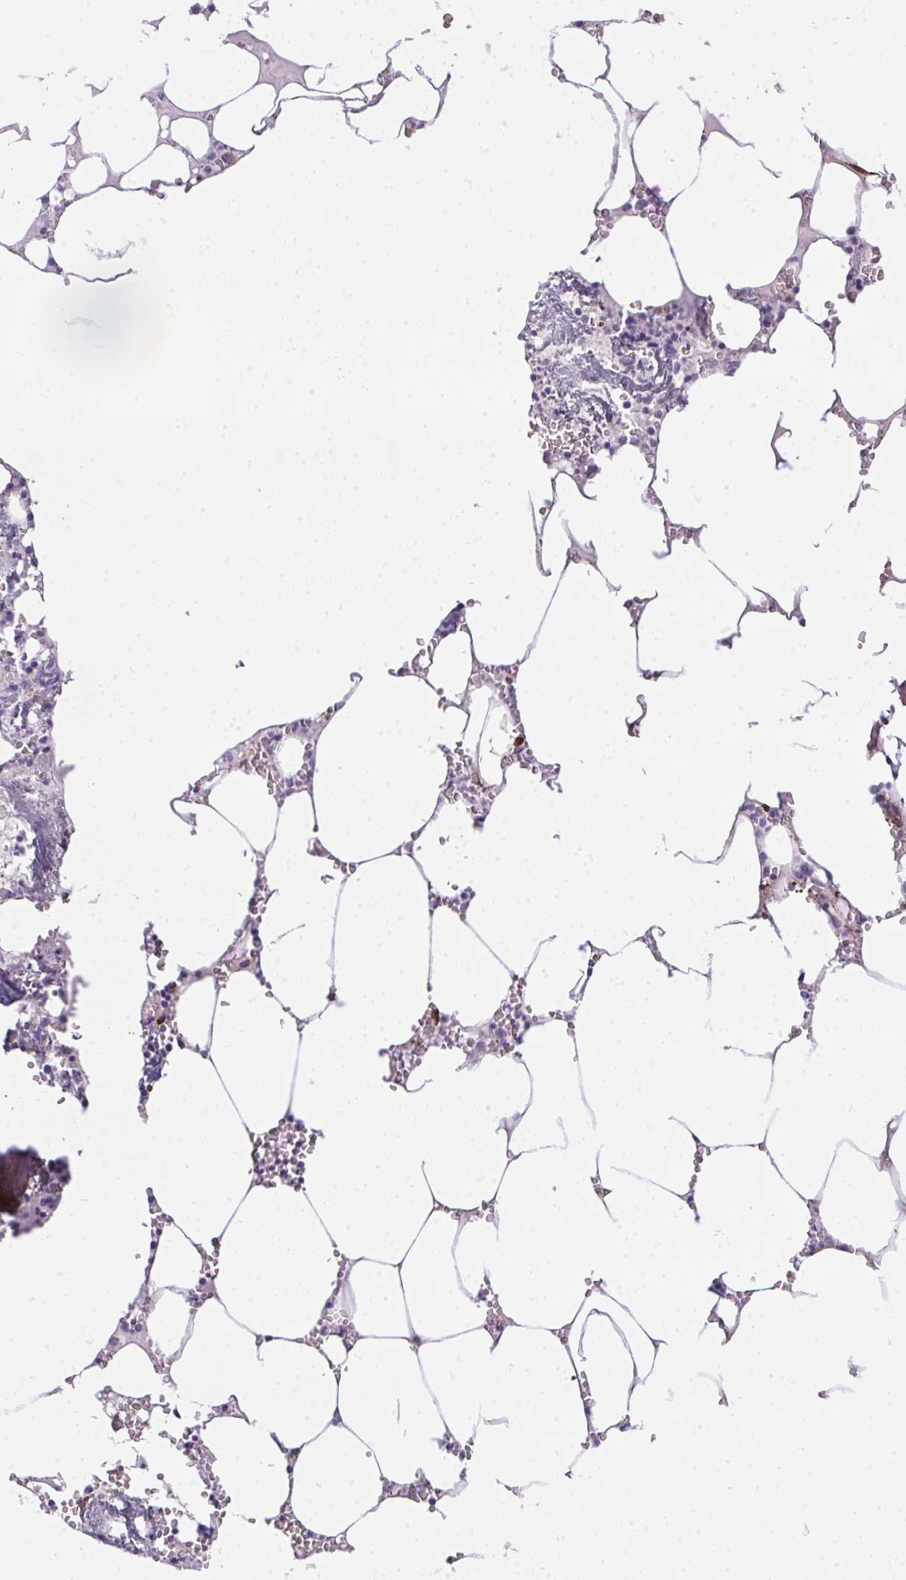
{"staining": {"intensity": "negative", "quantity": "none", "location": "none"}, "tissue": "bone marrow", "cell_type": "Hematopoietic cells", "image_type": "normal", "snomed": [{"axis": "morphology", "description": "Normal tissue, NOS"}, {"axis": "topography", "description": "Bone marrow"}], "caption": "The histopathology image shows no staining of hematopoietic cells in unremarkable bone marrow.", "gene": "HRC", "patient": {"sex": "male", "age": 54}}